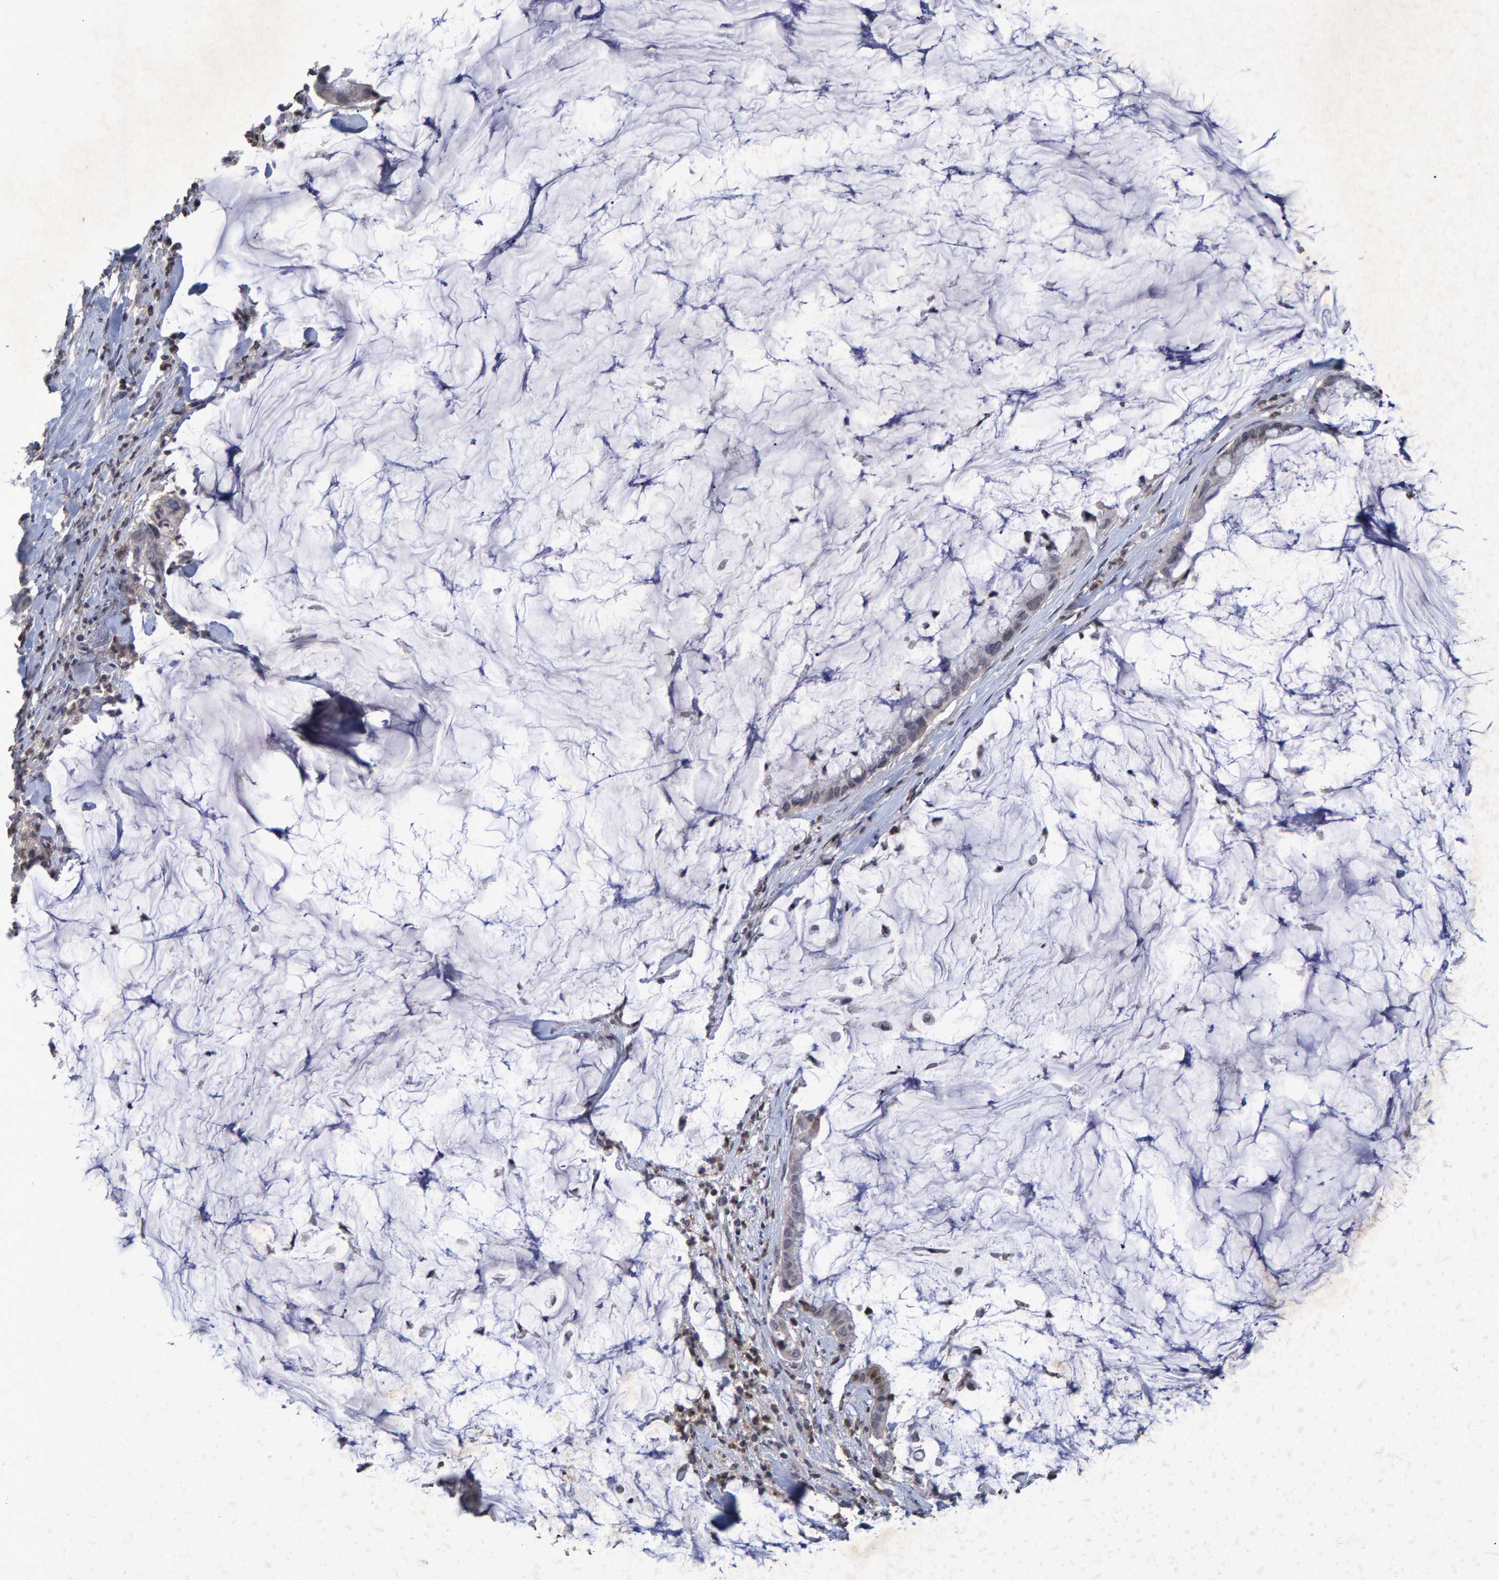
{"staining": {"intensity": "negative", "quantity": "none", "location": "none"}, "tissue": "pancreatic cancer", "cell_type": "Tumor cells", "image_type": "cancer", "snomed": [{"axis": "morphology", "description": "Adenocarcinoma, NOS"}, {"axis": "topography", "description": "Pancreas"}], "caption": "A histopathology image of pancreatic cancer (adenocarcinoma) stained for a protein reveals no brown staining in tumor cells.", "gene": "GALC", "patient": {"sex": "male", "age": 41}}